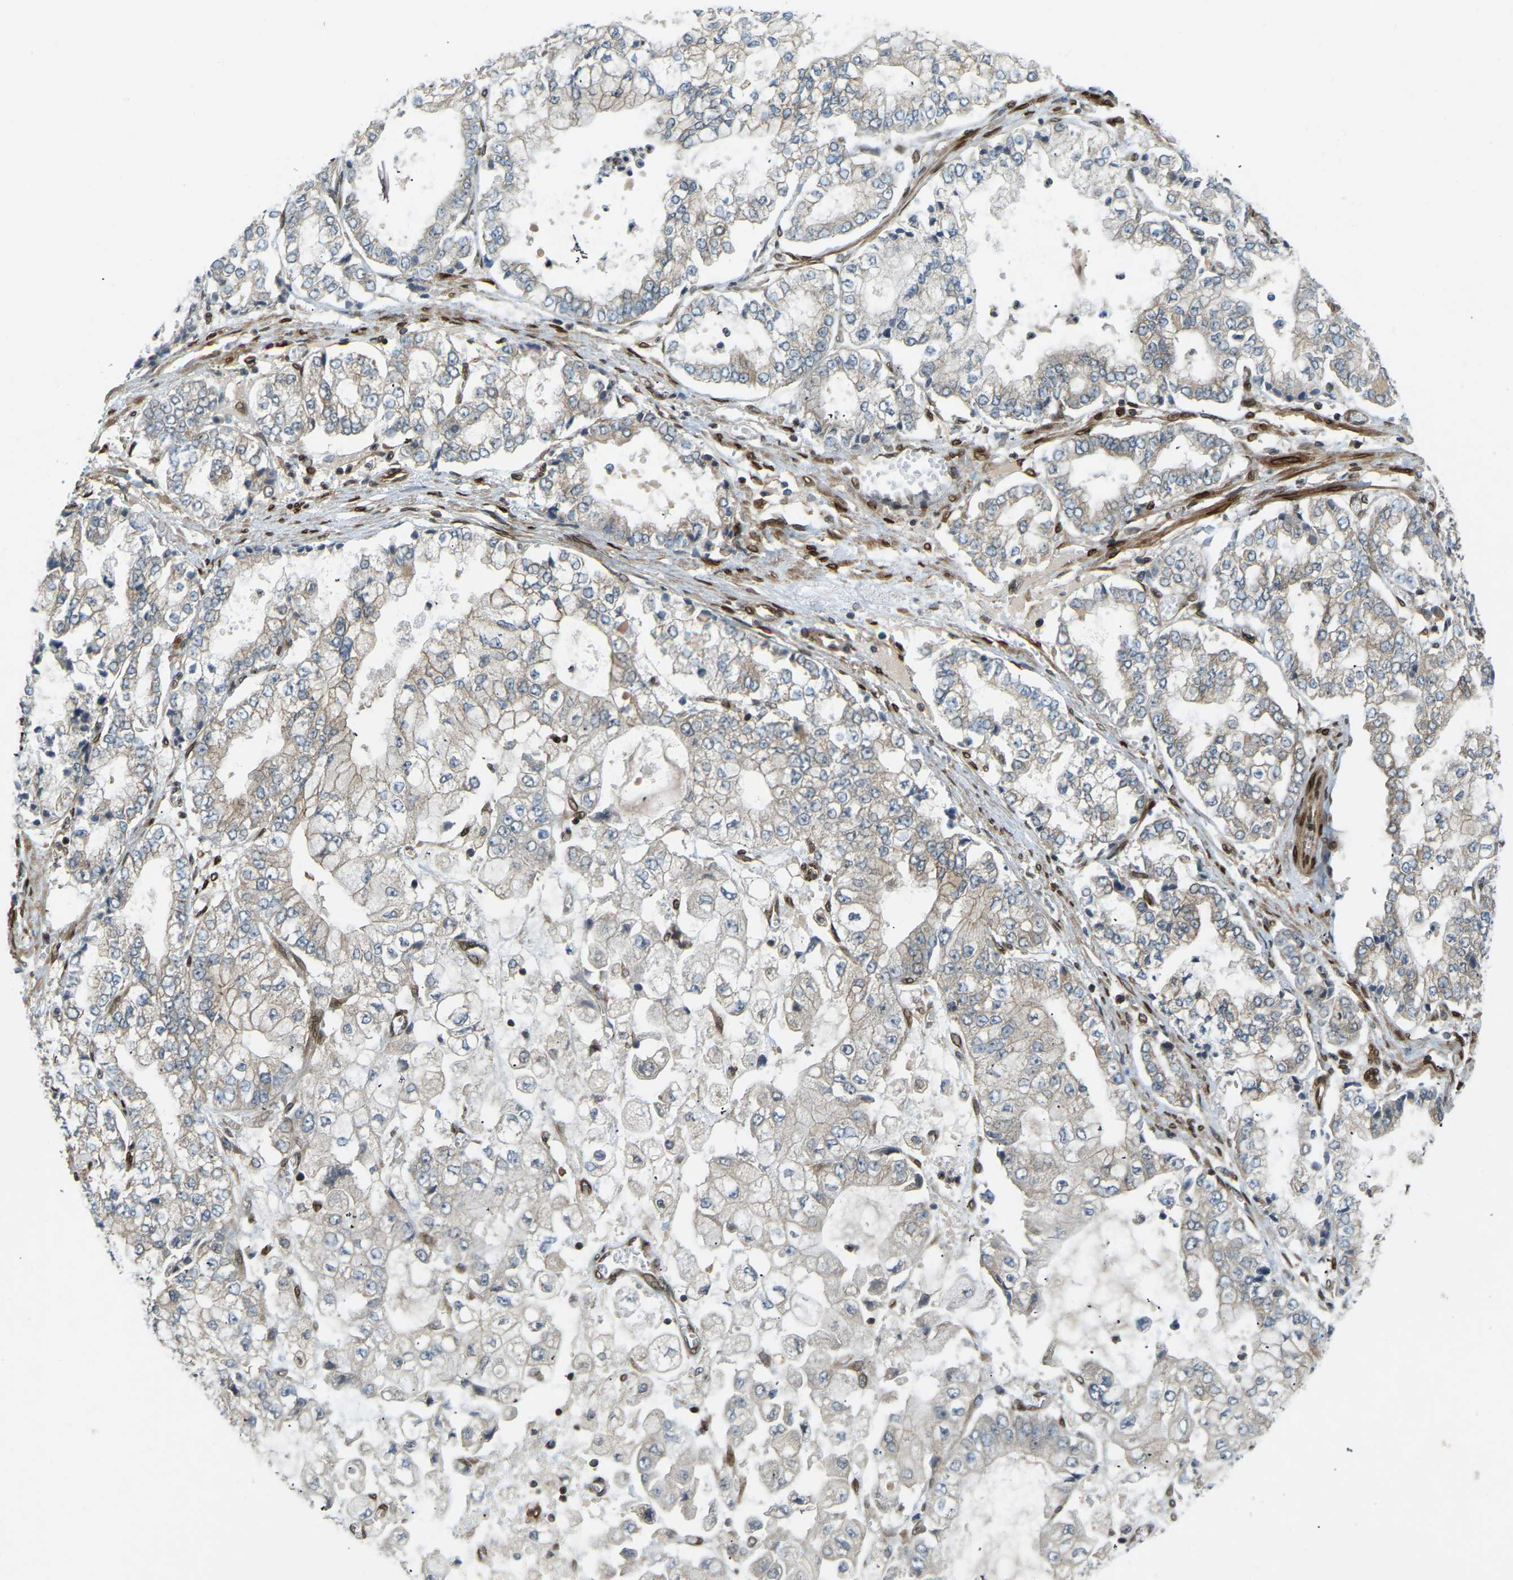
{"staining": {"intensity": "weak", "quantity": "25%-75%", "location": "cytoplasmic/membranous"}, "tissue": "stomach cancer", "cell_type": "Tumor cells", "image_type": "cancer", "snomed": [{"axis": "morphology", "description": "Adenocarcinoma, NOS"}, {"axis": "topography", "description": "Stomach"}], "caption": "Stomach cancer stained for a protein (brown) exhibits weak cytoplasmic/membranous positive staining in approximately 25%-75% of tumor cells.", "gene": "SYNE1", "patient": {"sex": "male", "age": 76}}